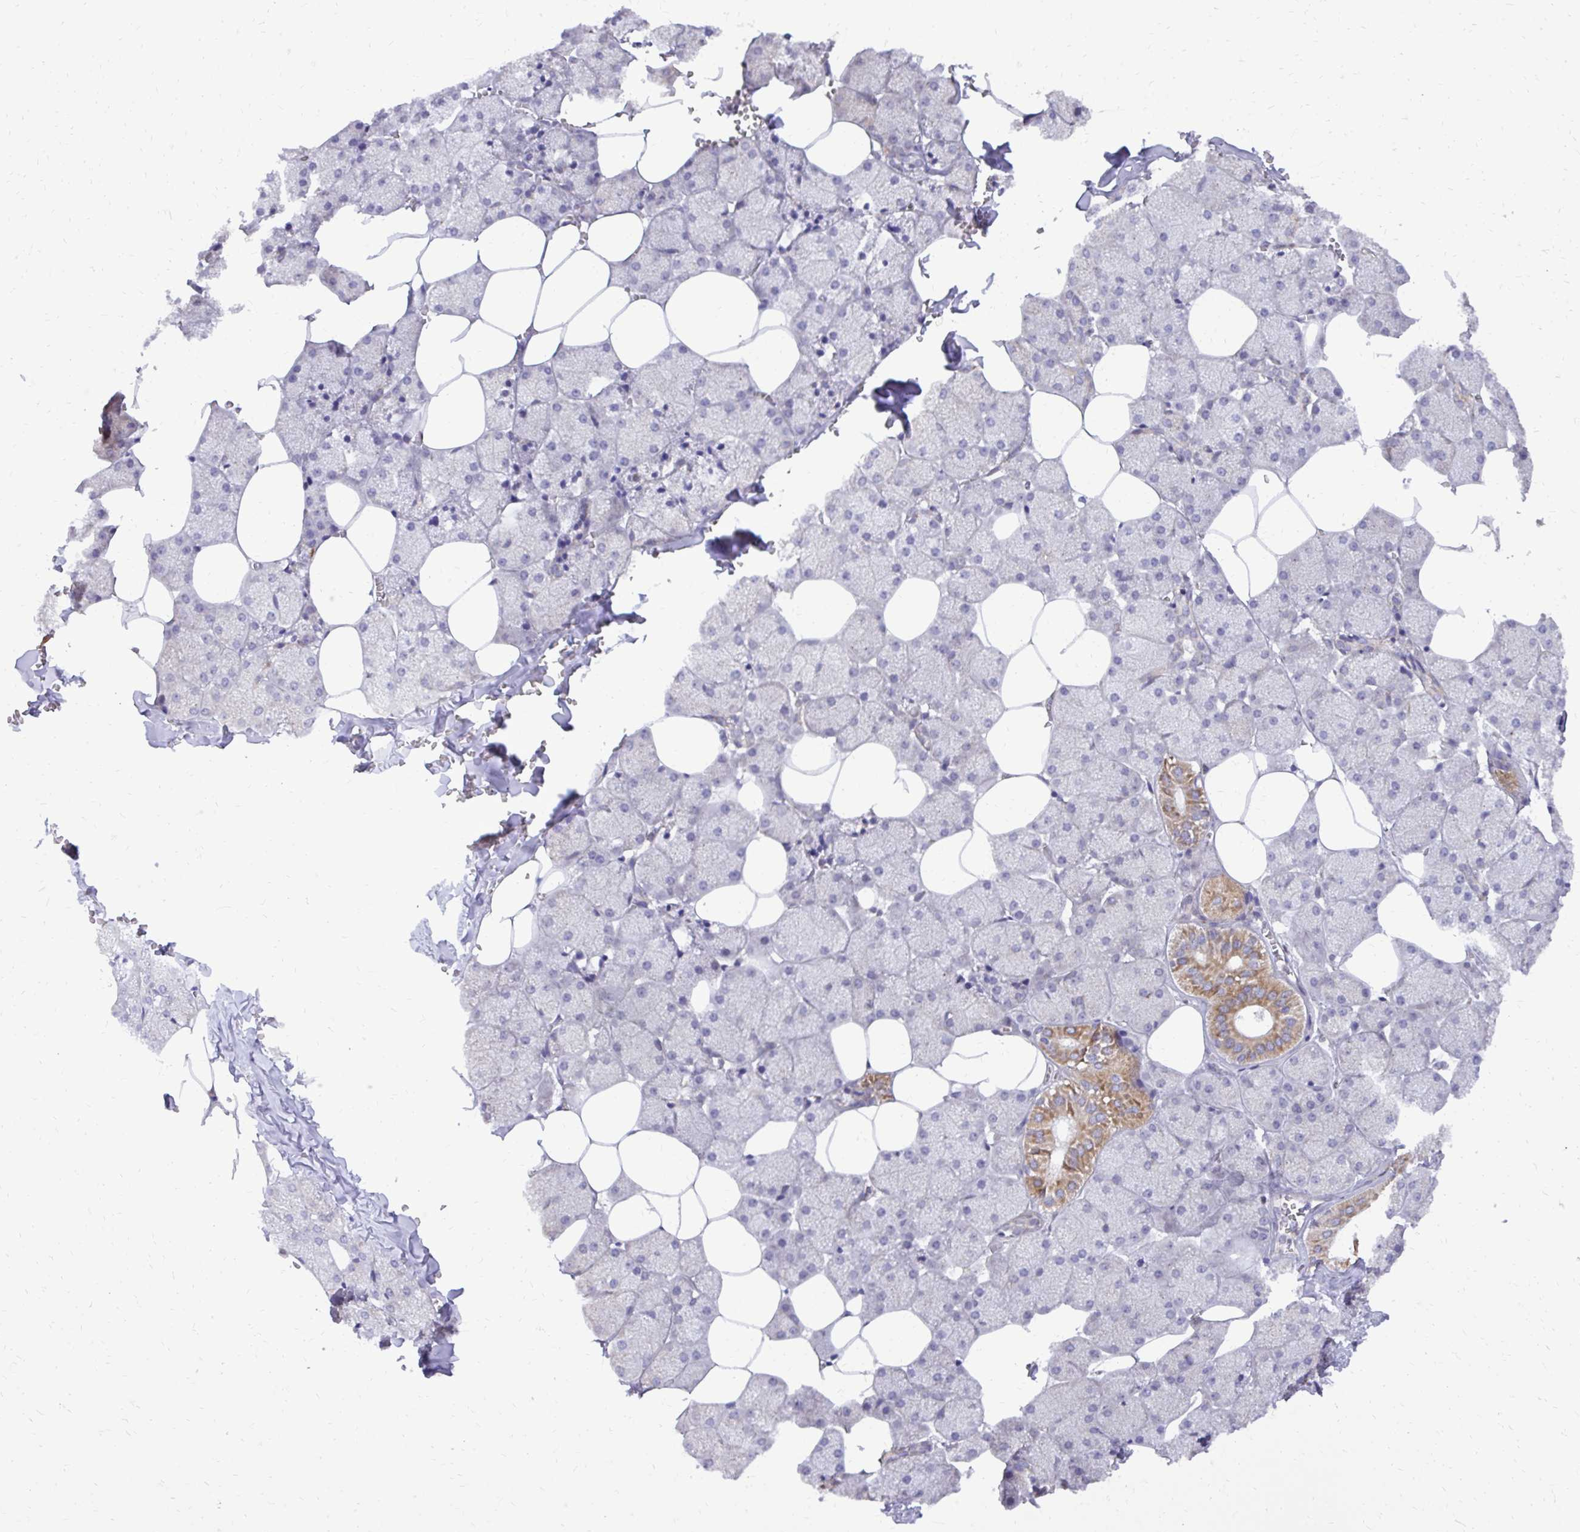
{"staining": {"intensity": "moderate", "quantity": "<25%", "location": "cytoplasmic/membranous"}, "tissue": "salivary gland", "cell_type": "Glandular cells", "image_type": "normal", "snomed": [{"axis": "morphology", "description": "Normal tissue, NOS"}, {"axis": "topography", "description": "Salivary gland"}, {"axis": "topography", "description": "Peripheral nerve tissue"}], "caption": "DAB immunohistochemical staining of unremarkable salivary gland reveals moderate cytoplasmic/membranous protein staining in approximately <25% of glandular cells.", "gene": "ABCC3", "patient": {"sex": "male", "age": 38}}